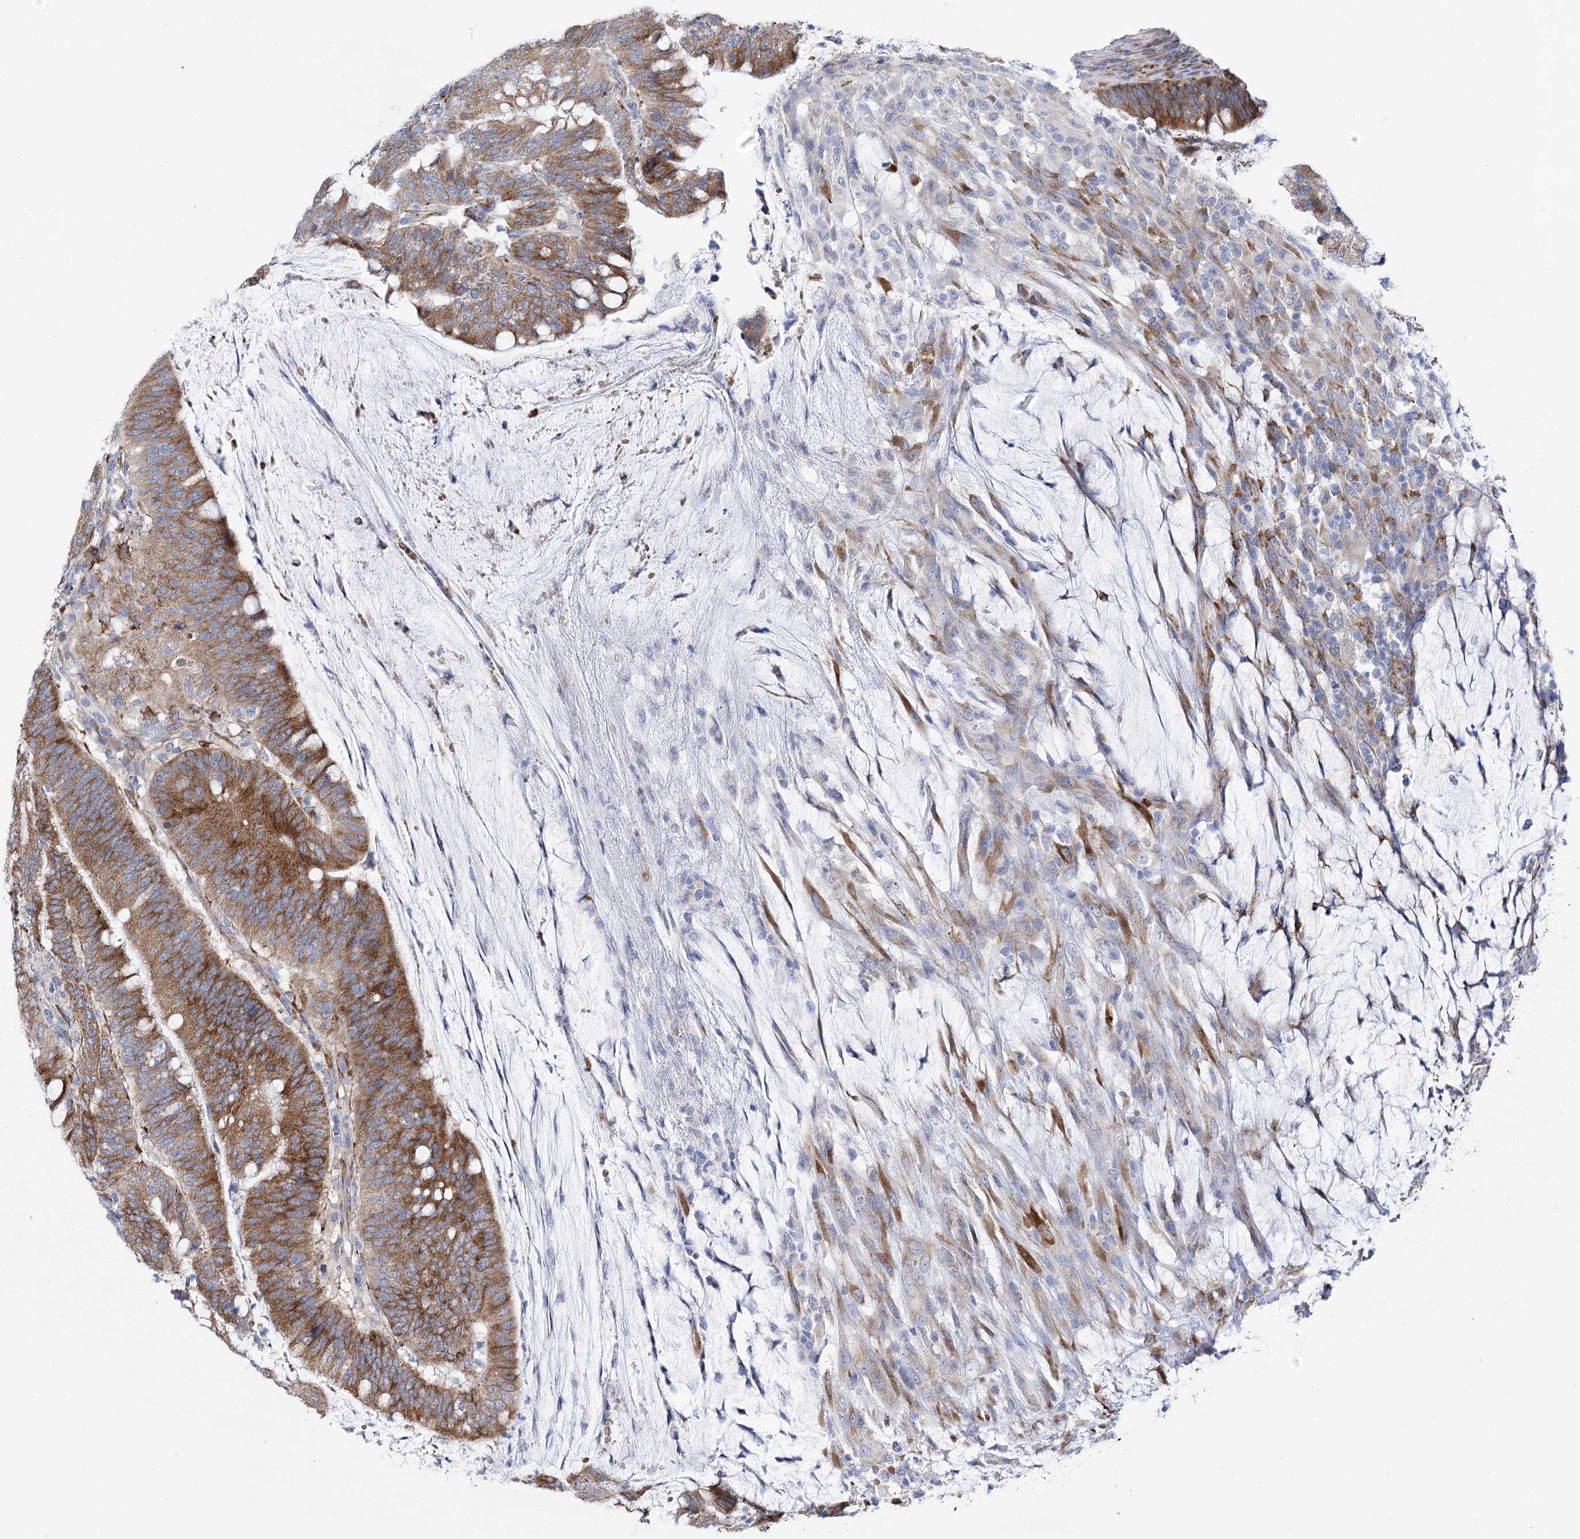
{"staining": {"intensity": "moderate", "quantity": ">75%", "location": "cytoplasmic/membranous"}, "tissue": "colorectal cancer", "cell_type": "Tumor cells", "image_type": "cancer", "snomed": [{"axis": "morphology", "description": "Adenocarcinoma, NOS"}, {"axis": "topography", "description": "Colon"}], "caption": "Immunohistochemical staining of human adenocarcinoma (colorectal) displays moderate cytoplasmic/membranous protein positivity in approximately >75% of tumor cells.", "gene": "YTHDC2", "patient": {"sex": "female", "age": 66}}